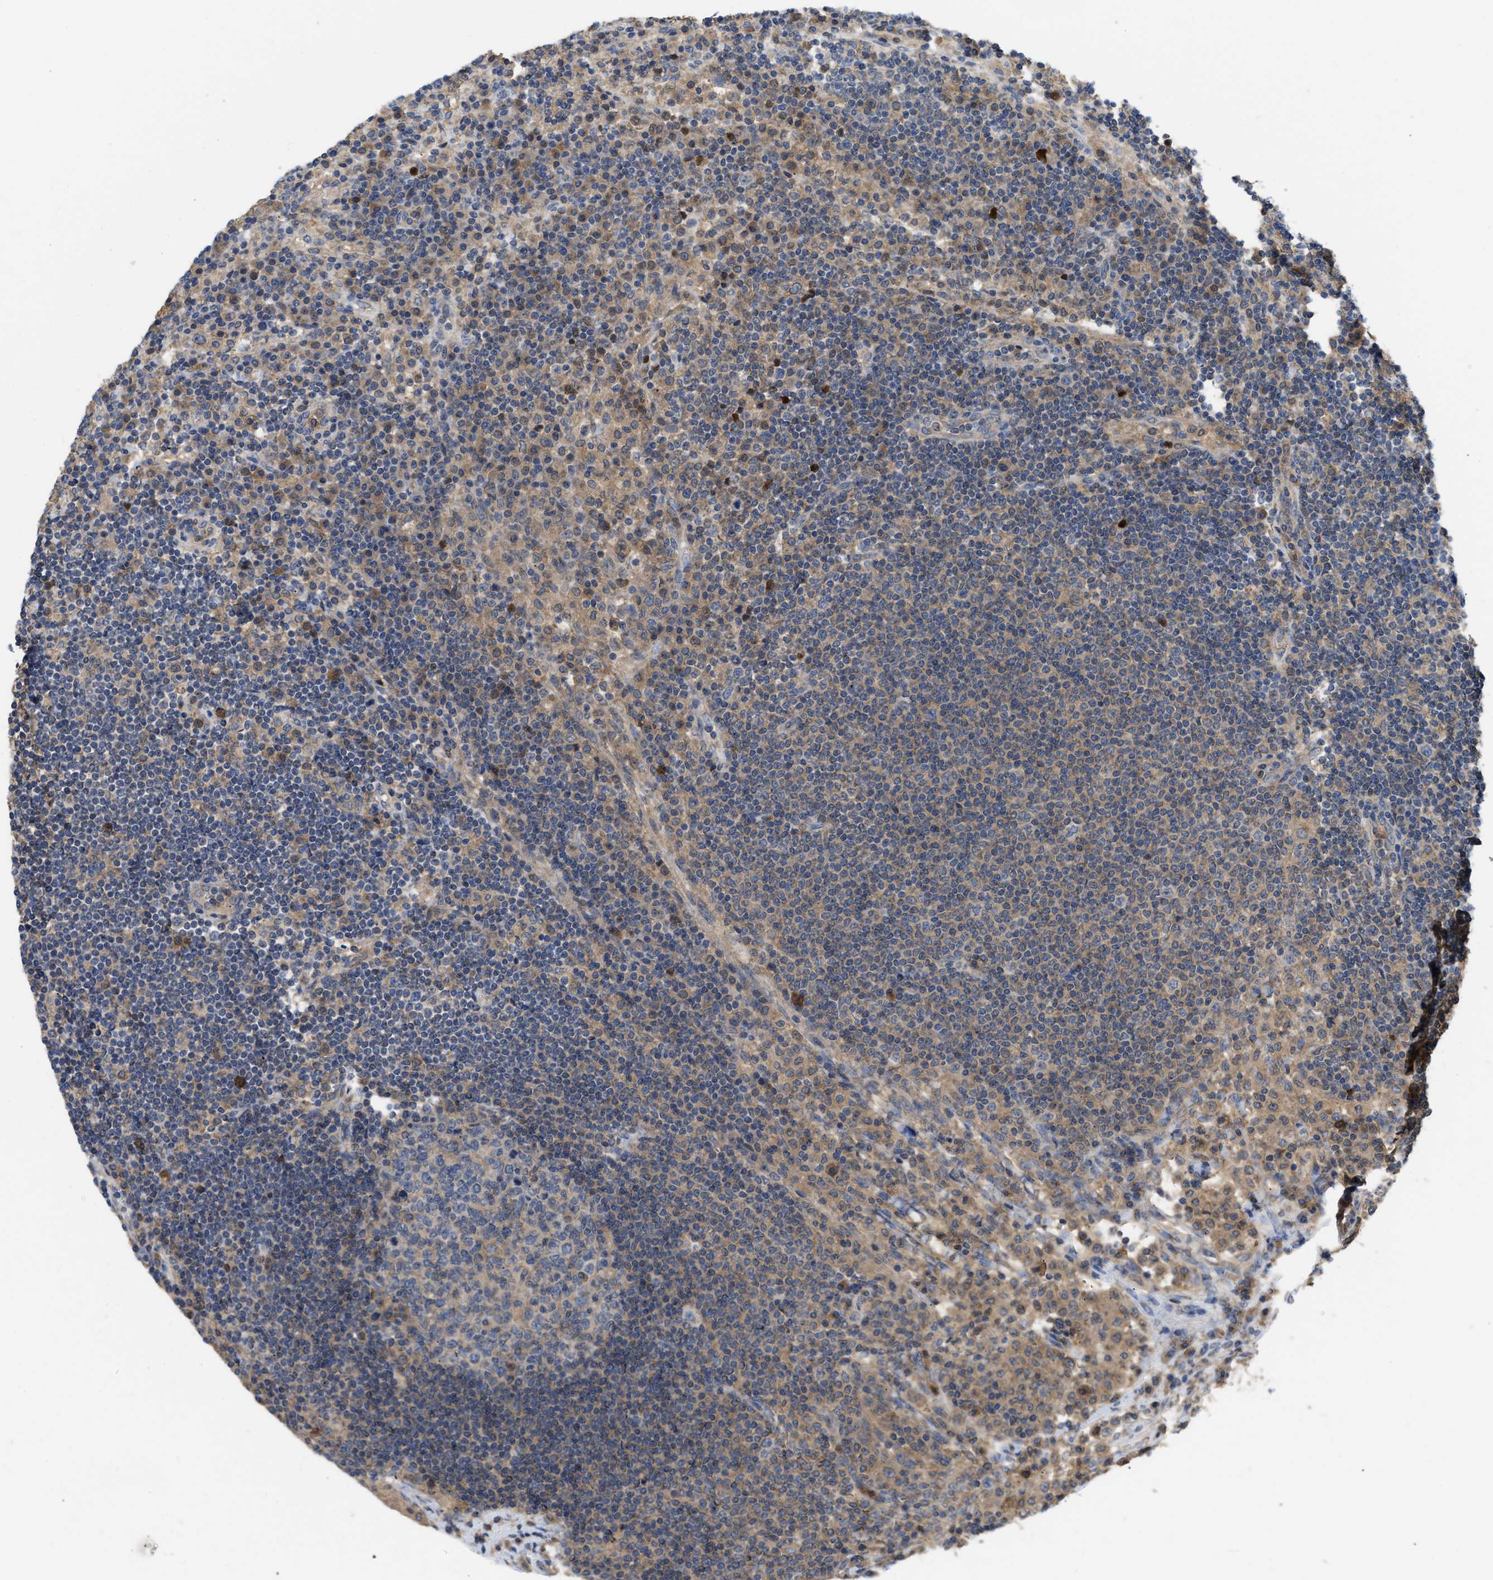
{"staining": {"intensity": "weak", "quantity": "25%-75%", "location": "cytoplasmic/membranous"}, "tissue": "lymph node", "cell_type": "Germinal center cells", "image_type": "normal", "snomed": [{"axis": "morphology", "description": "Normal tissue, NOS"}, {"axis": "topography", "description": "Lymph node"}], "caption": "Protein analysis of benign lymph node shows weak cytoplasmic/membranous staining in about 25%-75% of germinal center cells. The protein is stained brown, and the nuclei are stained in blue (DAB (3,3'-diaminobenzidine) IHC with brightfield microscopy, high magnification).", "gene": "RNF216", "patient": {"sex": "female", "age": 53}}